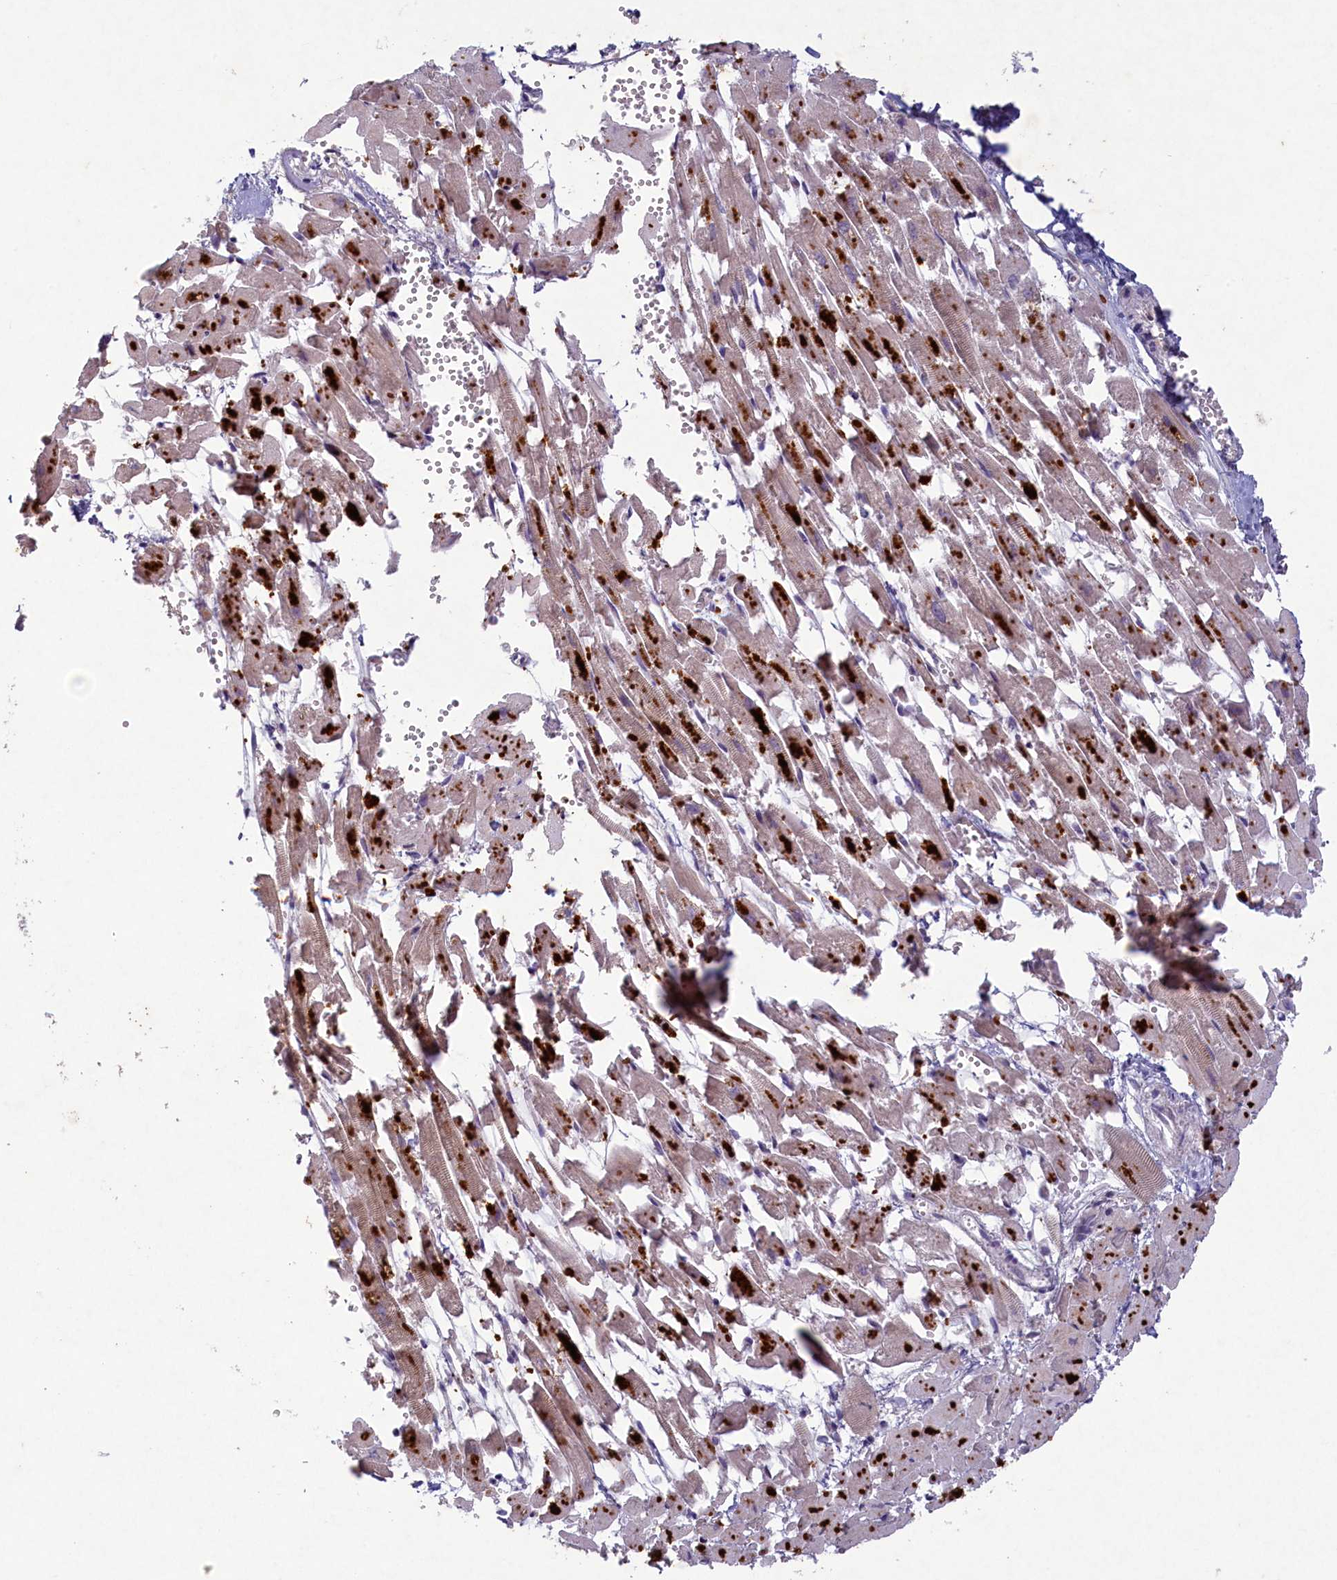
{"staining": {"intensity": "moderate", "quantity": "25%-75%", "location": "cytoplasmic/membranous"}, "tissue": "heart muscle", "cell_type": "Cardiomyocytes", "image_type": "normal", "snomed": [{"axis": "morphology", "description": "Normal tissue, NOS"}, {"axis": "topography", "description": "Heart"}], "caption": "Immunohistochemical staining of unremarkable human heart muscle demonstrates 25%-75% levels of moderate cytoplasmic/membranous protein expression in approximately 25%-75% of cardiomyocytes.", "gene": "PLEKHG6", "patient": {"sex": "female", "age": 64}}